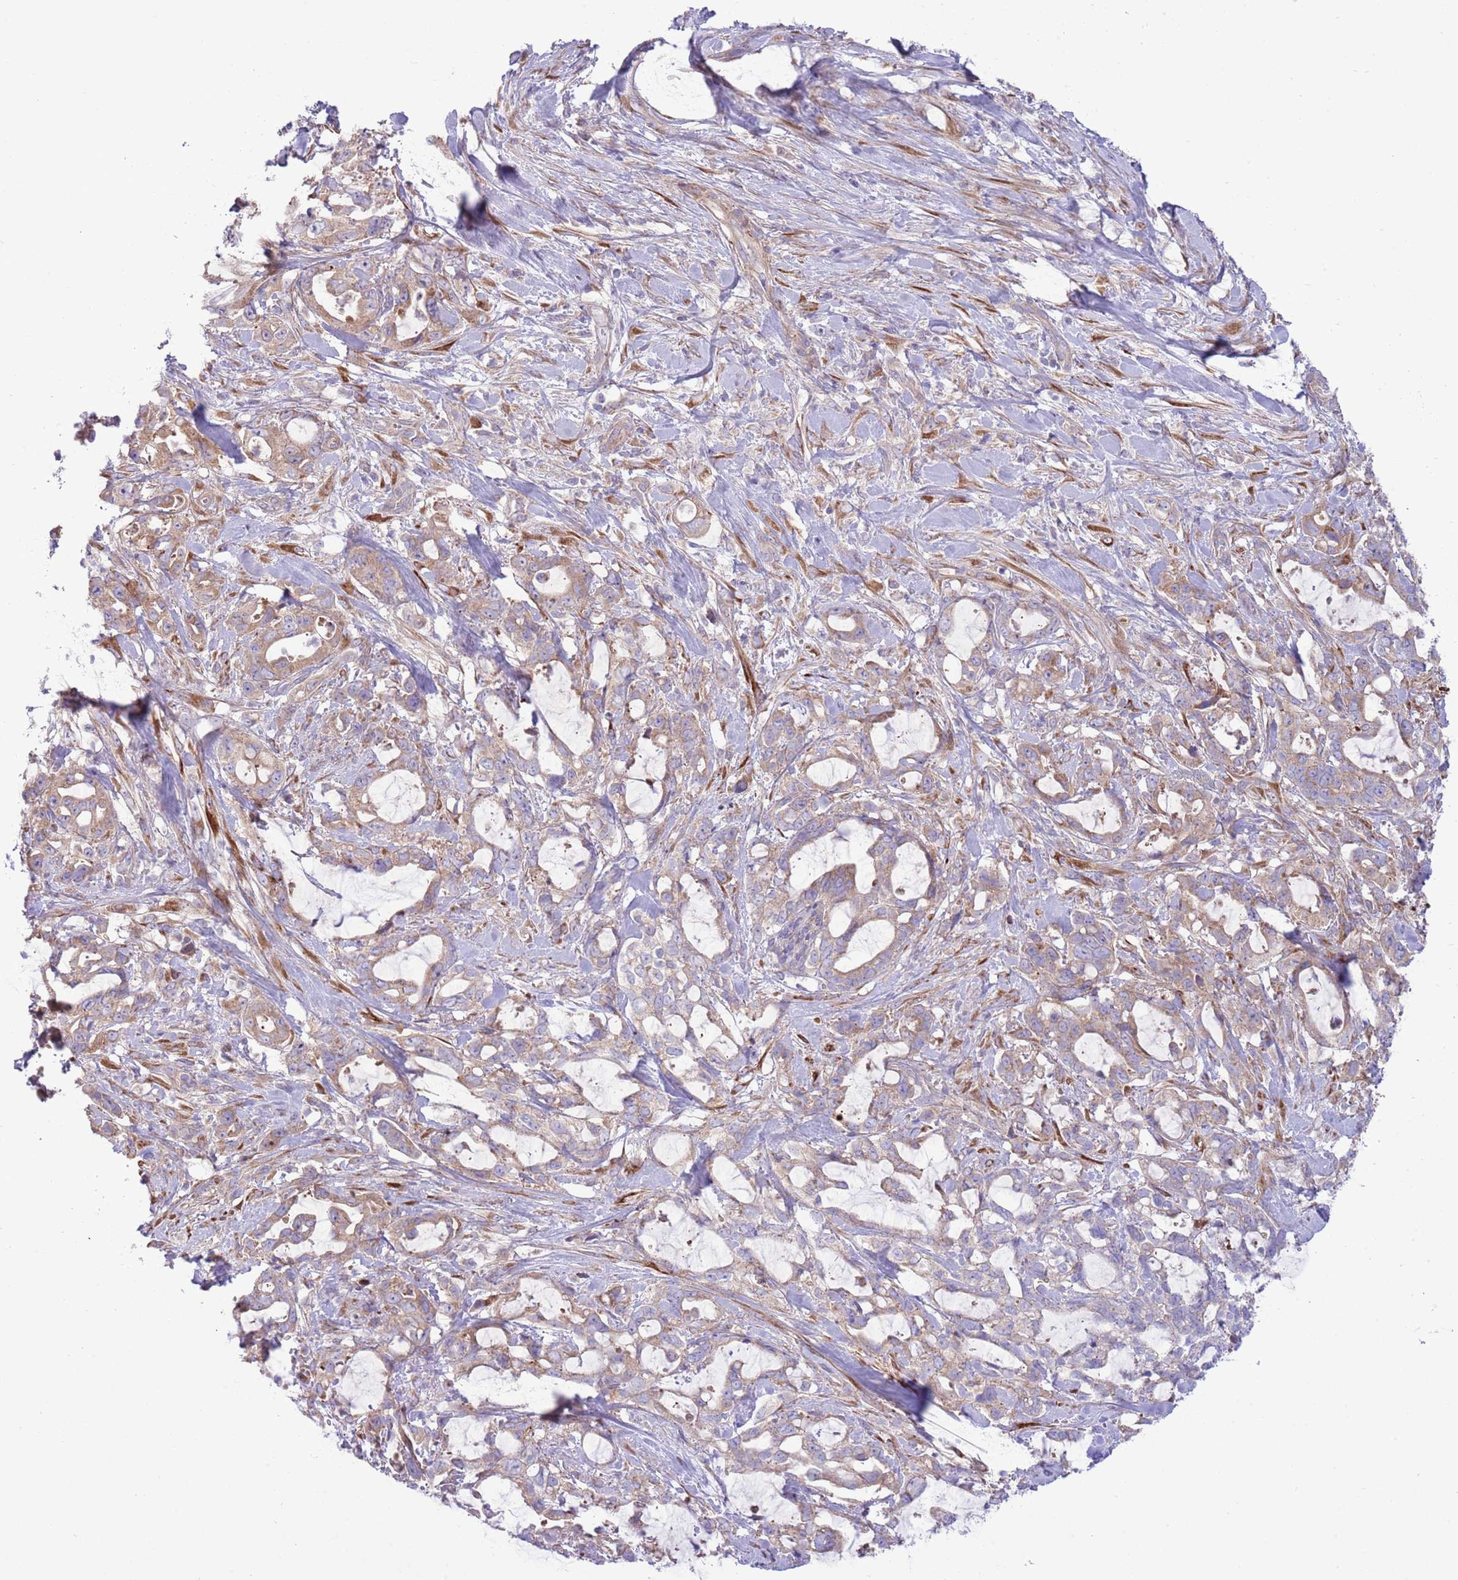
{"staining": {"intensity": "weak", "quantity": "25%-75%", "location": "cytoplasmic/membranous"}, "tissue": "pancreatic cancer", "cell_type": "Tumor cells", "image_type": "cancer", "snomed": [{"axis": "morphology", "description": "Adenocarcinoma, NOS"}, {"axis": "topography", "description": "Pancreas"}], "caption": "High-power microscopy captured an IHC photomicrograph of pancreatic cancer, revealing weak cytoplasmic/membranous staining in approximately 25%-75% of tumor cells.", "gene": "TOMM5", "patient": {"sex": "female", "age": 61}}